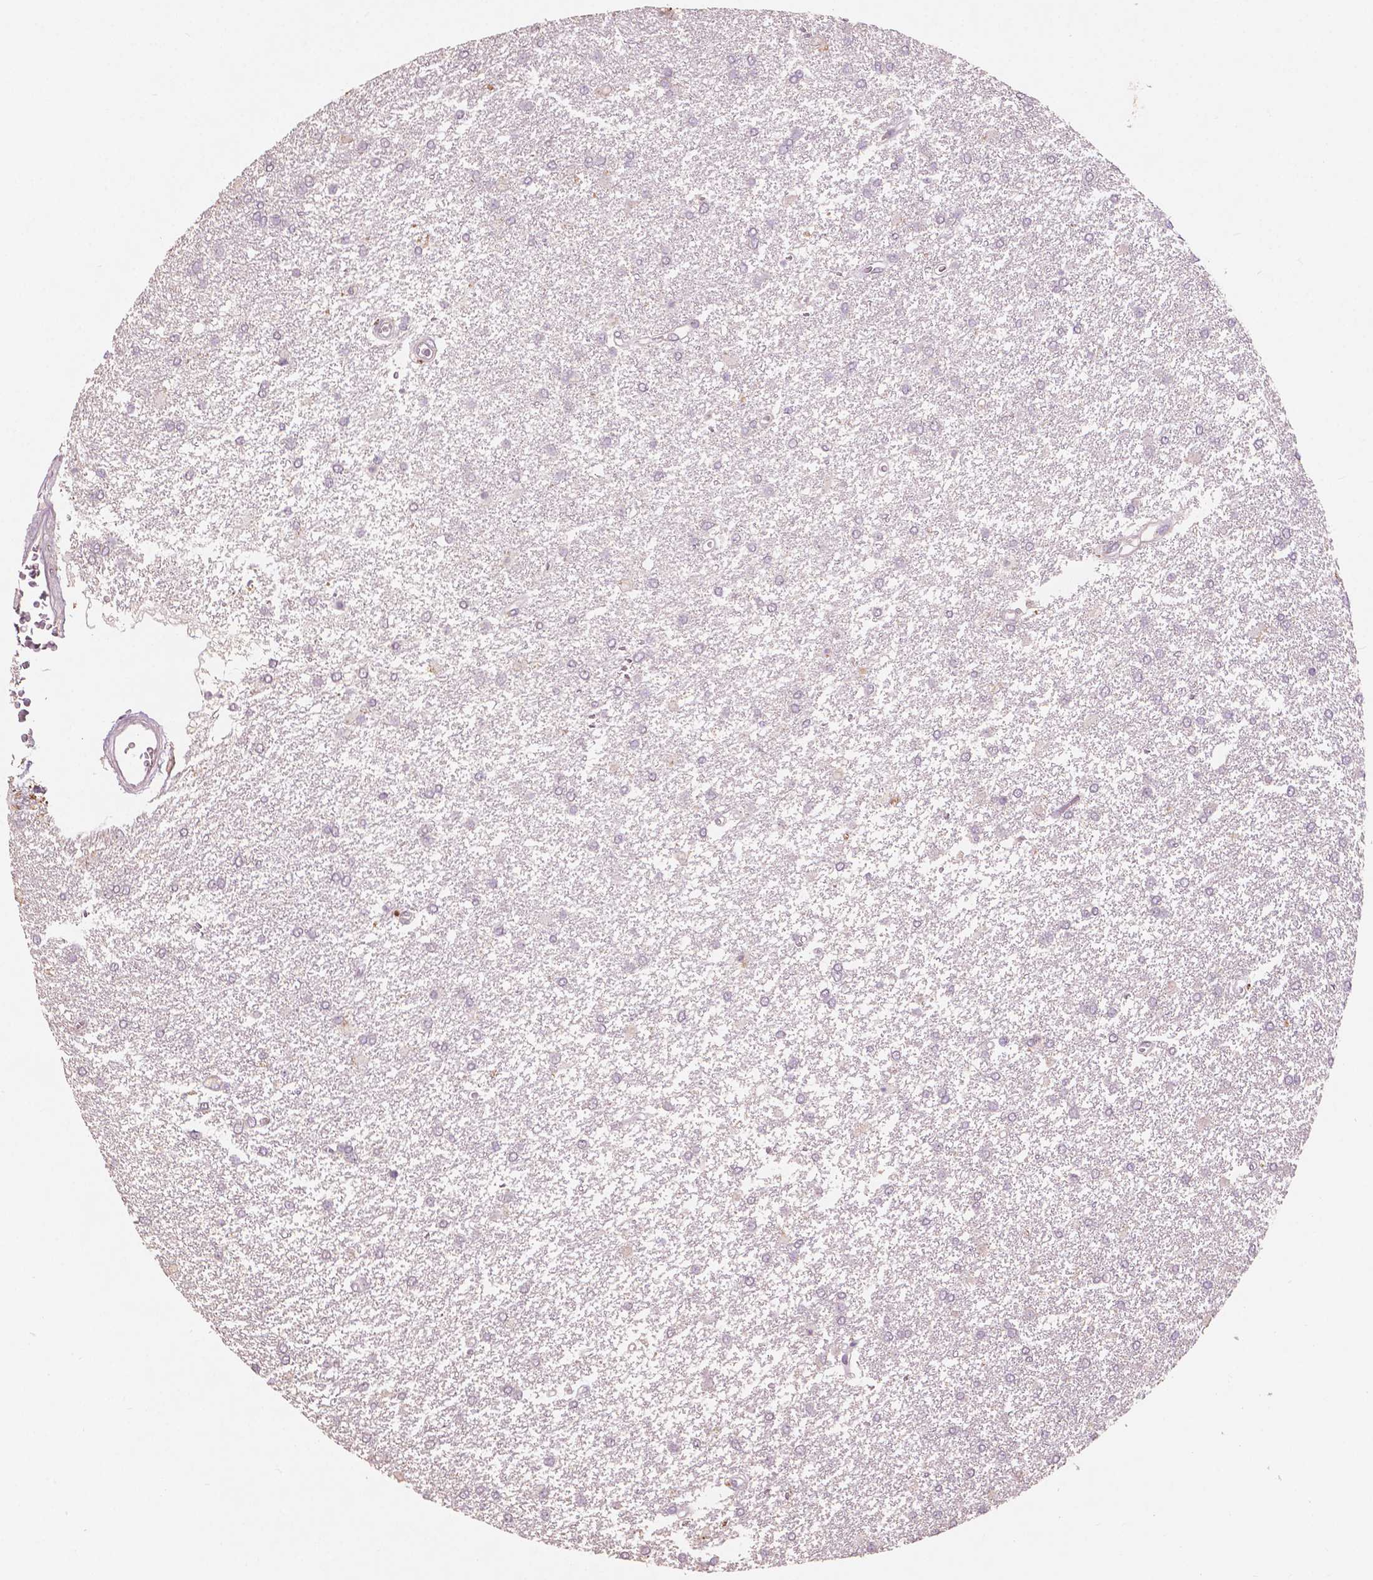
{"staining": {"intensity": "negative", "quantity": "none", "location": "none"}, "tissue": "glioma", "cell_type": "Tumor cells", "image_type": "cancer", "snomed": [{"axis": "morphology", "description": "Glioma, malignant, High grade"}, {"axis": "topography", "description": "Brain"}], "caption": "Micrograph shows no protein staining in tumor cells of high-grade glioma (malignant) tissue.", "gene": "CHPT1", "patient": {"sex": "female", "age": 61}}